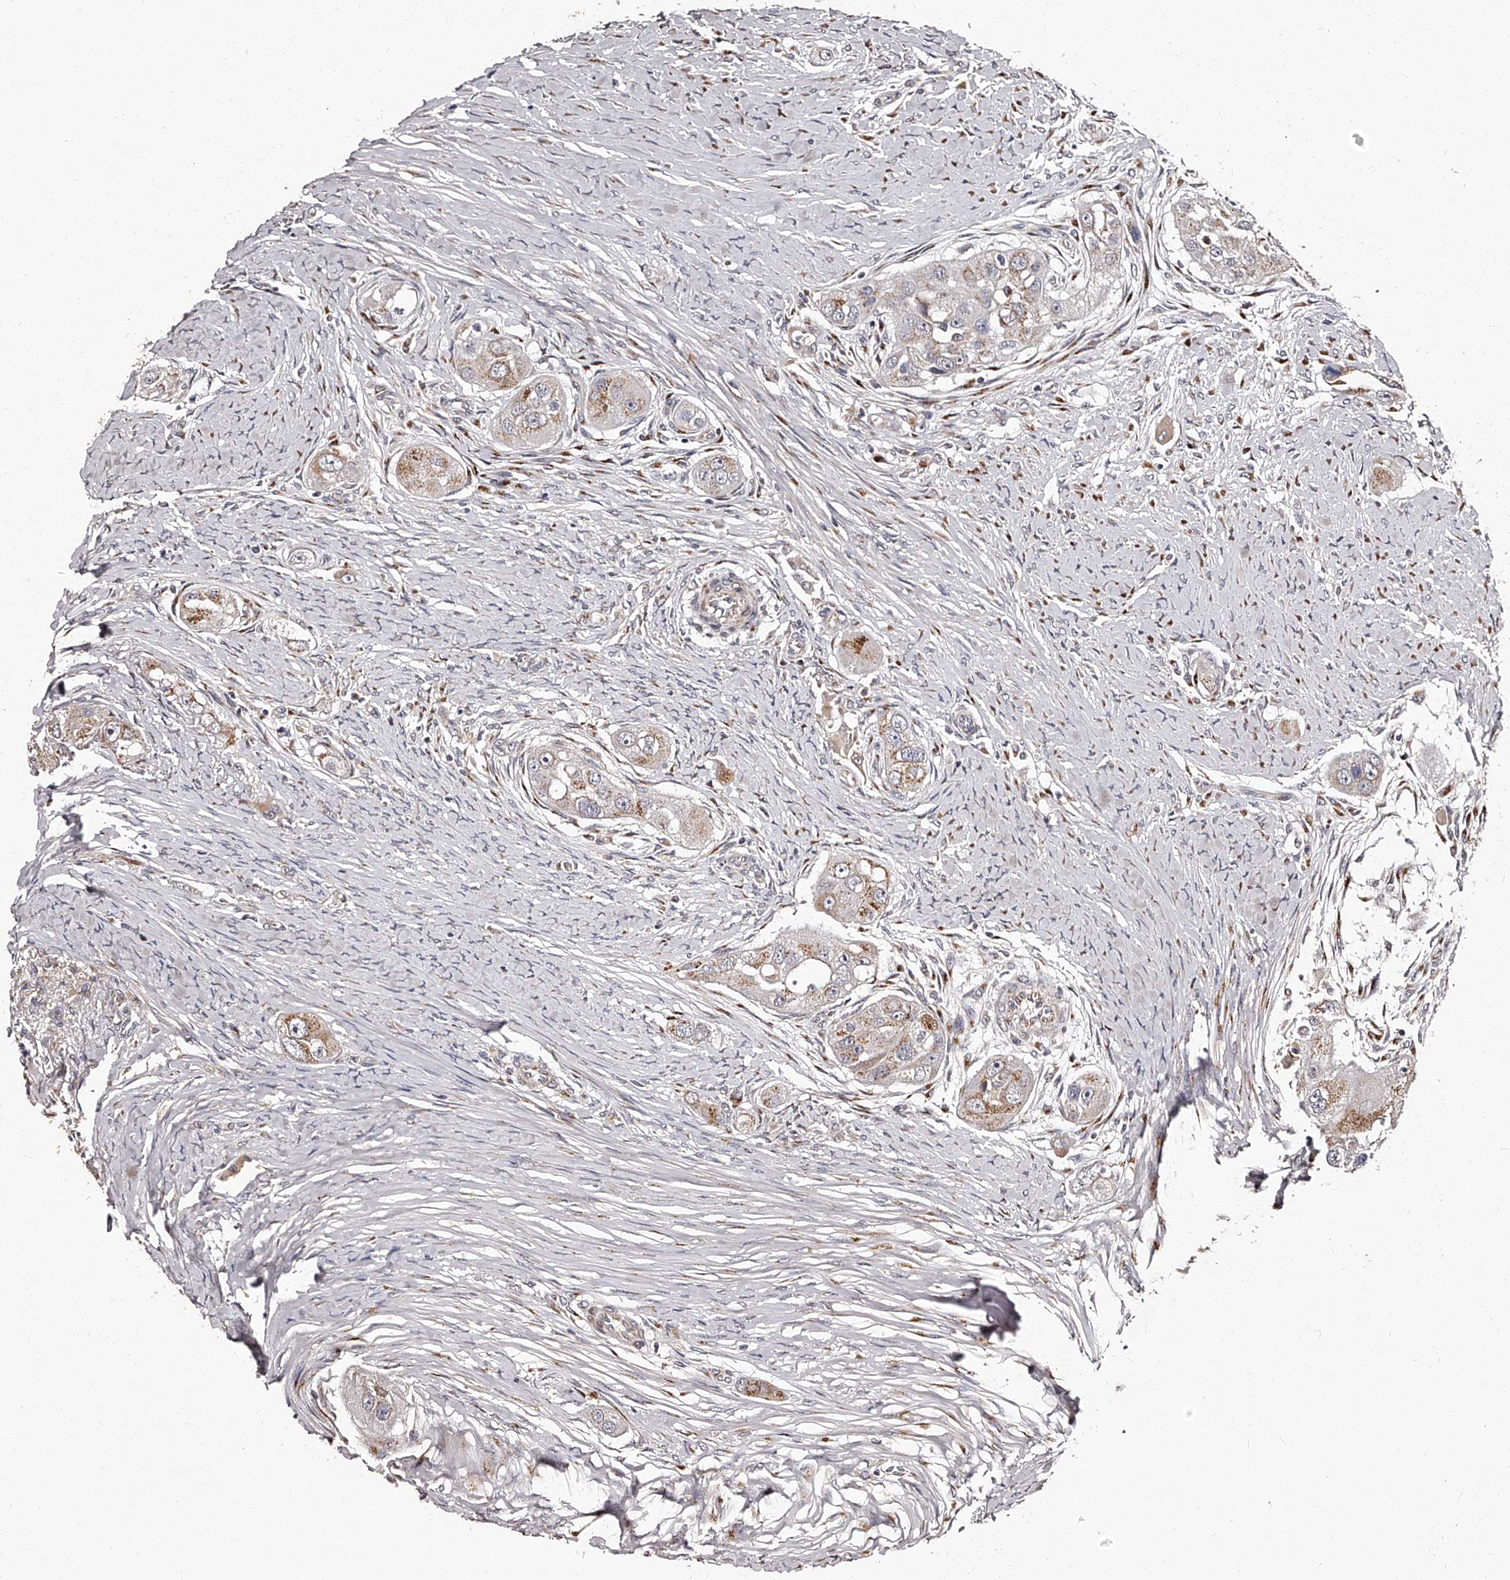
{"staining": {"intensity": "moderate", "quantity": "25%-75%", "location": "cytoplasmic/membranous"}, "tissue": "head and neck cancer", "cell_type": "Tumor cells", "image_type": "cancer", "snomed": [{"axis": "morphology", "description": "Normal tissue, NOS"}, {"axis": "morphology", "description": "Squamous cell carcinoma, NOS"}, {"axis": "topography", "description": "Skeletal muscle"}, {"axis": "topography", "description": "Head-Neck"}], "caption": "Head and neck squamous cell carcinoma stained for a protein (brown) reveals moderate cytoplasmic/membranous positive staining in approximately 25%-75% of tumor cells.", "gene": "RSC1A1", "patient": {"sex": "male", "age": 51}}